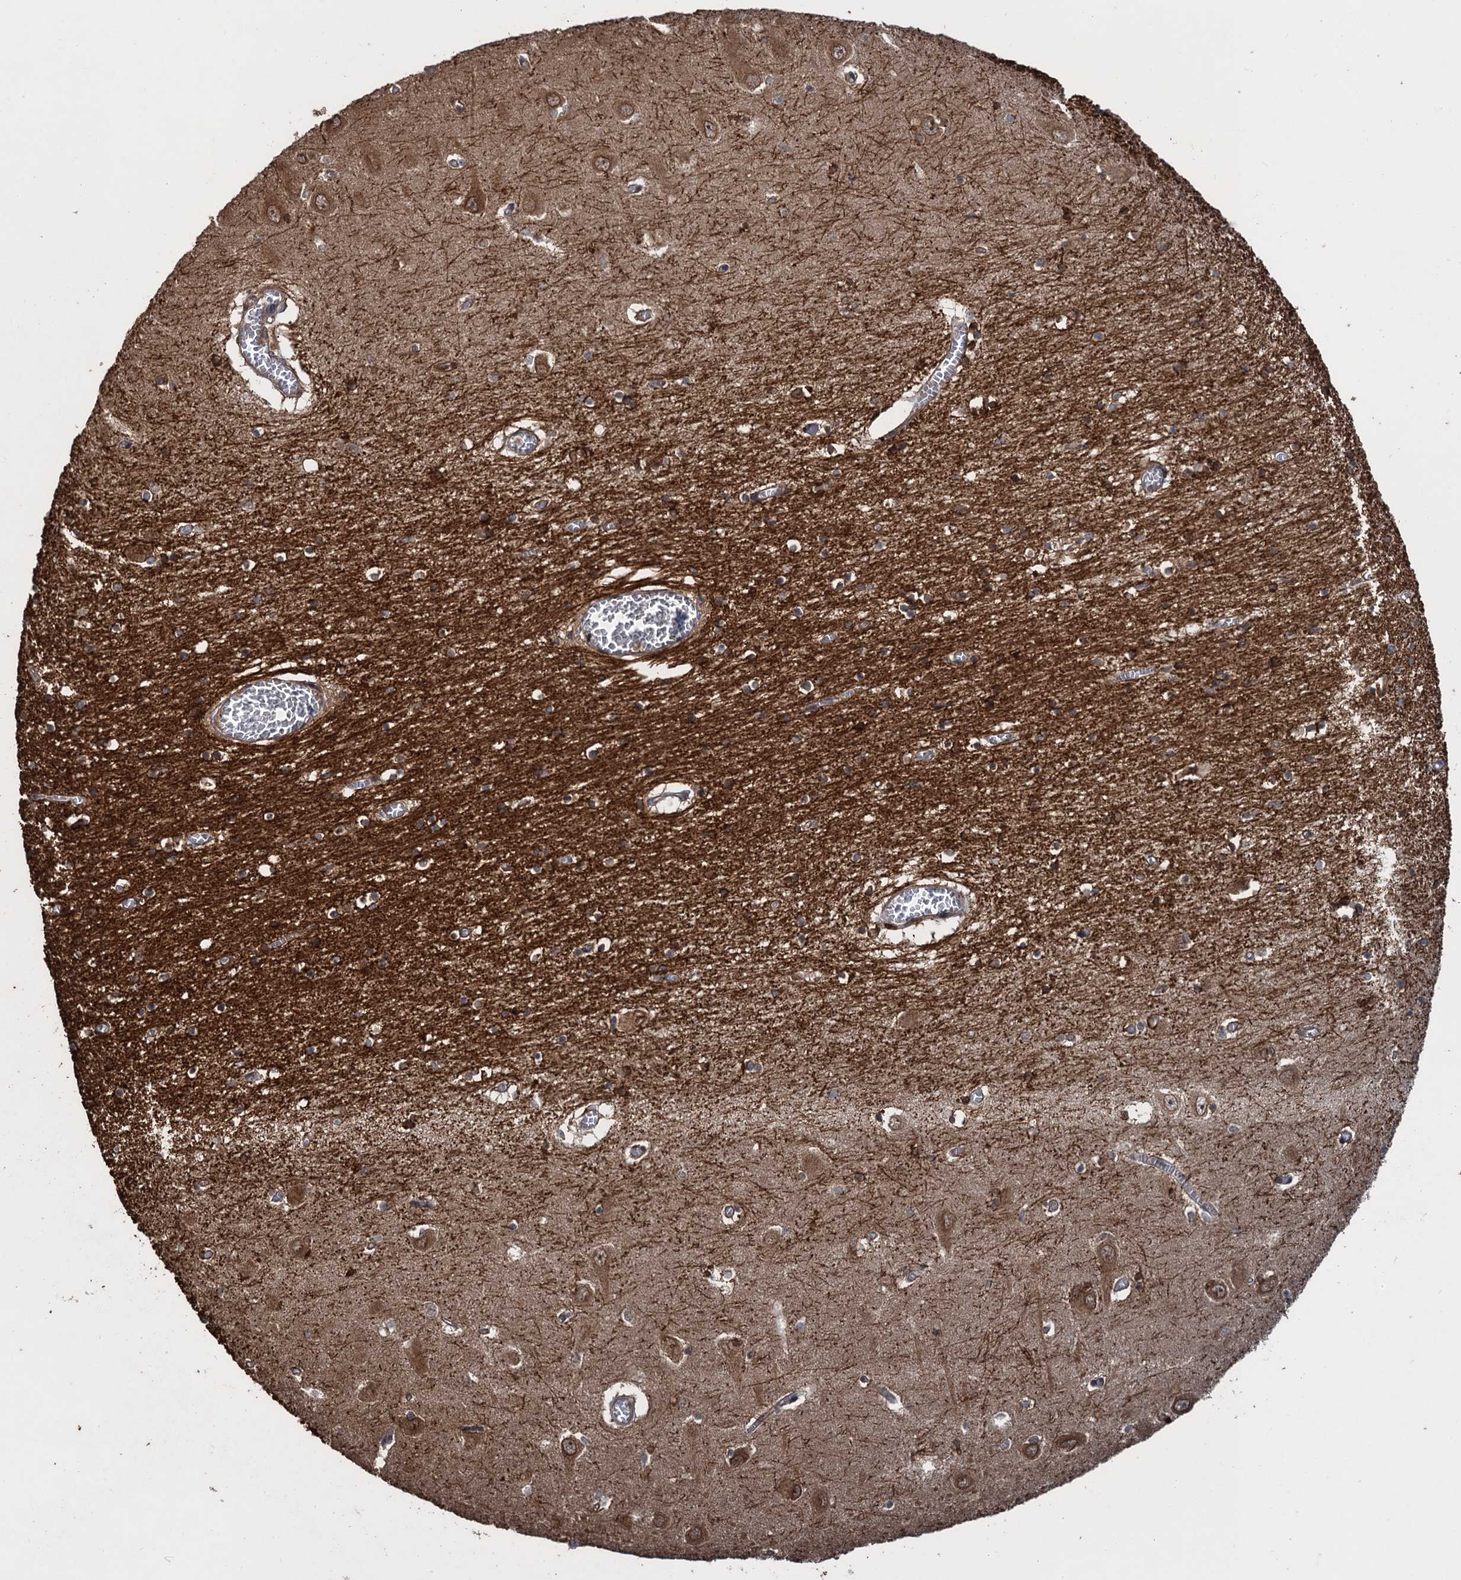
{"staining": {"intensity": "strong", "quantity": ">75%", "location": "cytoplasmic/membranous"}, "tissue": "hippocampus", "cell_type": "Glial cells", "image_type": "normal", "snomed": [{"axis": "morphology", "description": "Normal tissue, NOS"}, {"axis": "topography", "description": "Hippocampus"}], "caption": "The photomicrograph demonstrates immunohistochemical staining of unremarkable hippocampus. There is strong cytoplasmic/membranous expression is seen in about >75% of glial cells. The staining was performed using DAB (3,3'-diaminobenzidine), with brown indicating positive protein expression. Nuclei are stained blue with hematoxylin.", "gene": "GLE1", "patient": {"sex": "male", "age": 70}}